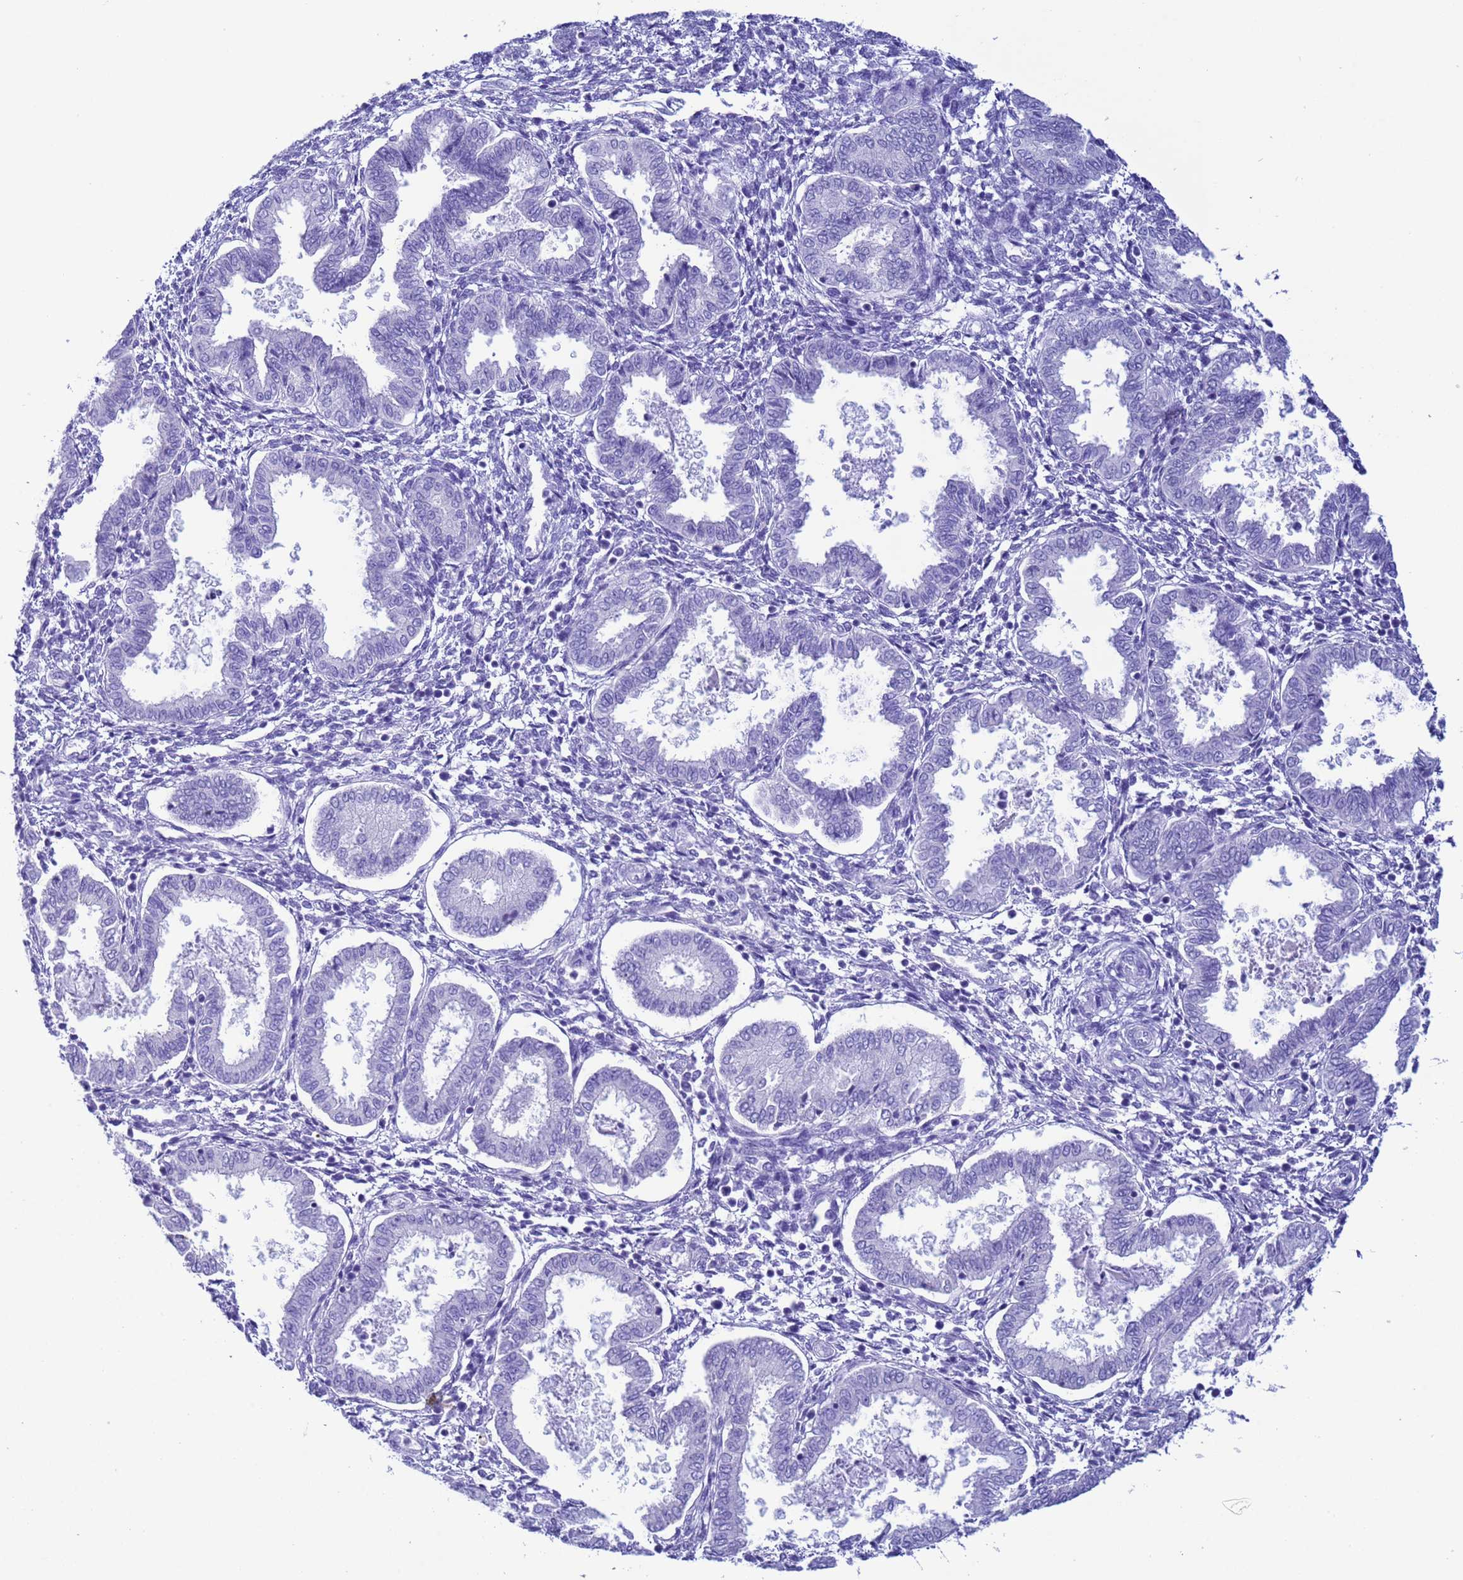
{"staining": {"intensity": "negative", "quantity": "none", "location": "none"}, "tissue": "endometrium", "cell_type": "Cells in endometrial stroma", "image_type": "normal", "snomed": [{"axis": "morphology", "description": "Normal tissue, NOS"}, {"axis": "topography", "description": "Endometrium"}], "caption": "Normal endometrium was stained to show a protein in brown. There is no significant staining in cells in endometrial stroma. (Brightfield microscopy of DAB (3,3'-diaminobenzidine) immunohistochemistry at high magnification).", "gene": "AKR1C2", "patient": {"sex": "female", "age": 33}}